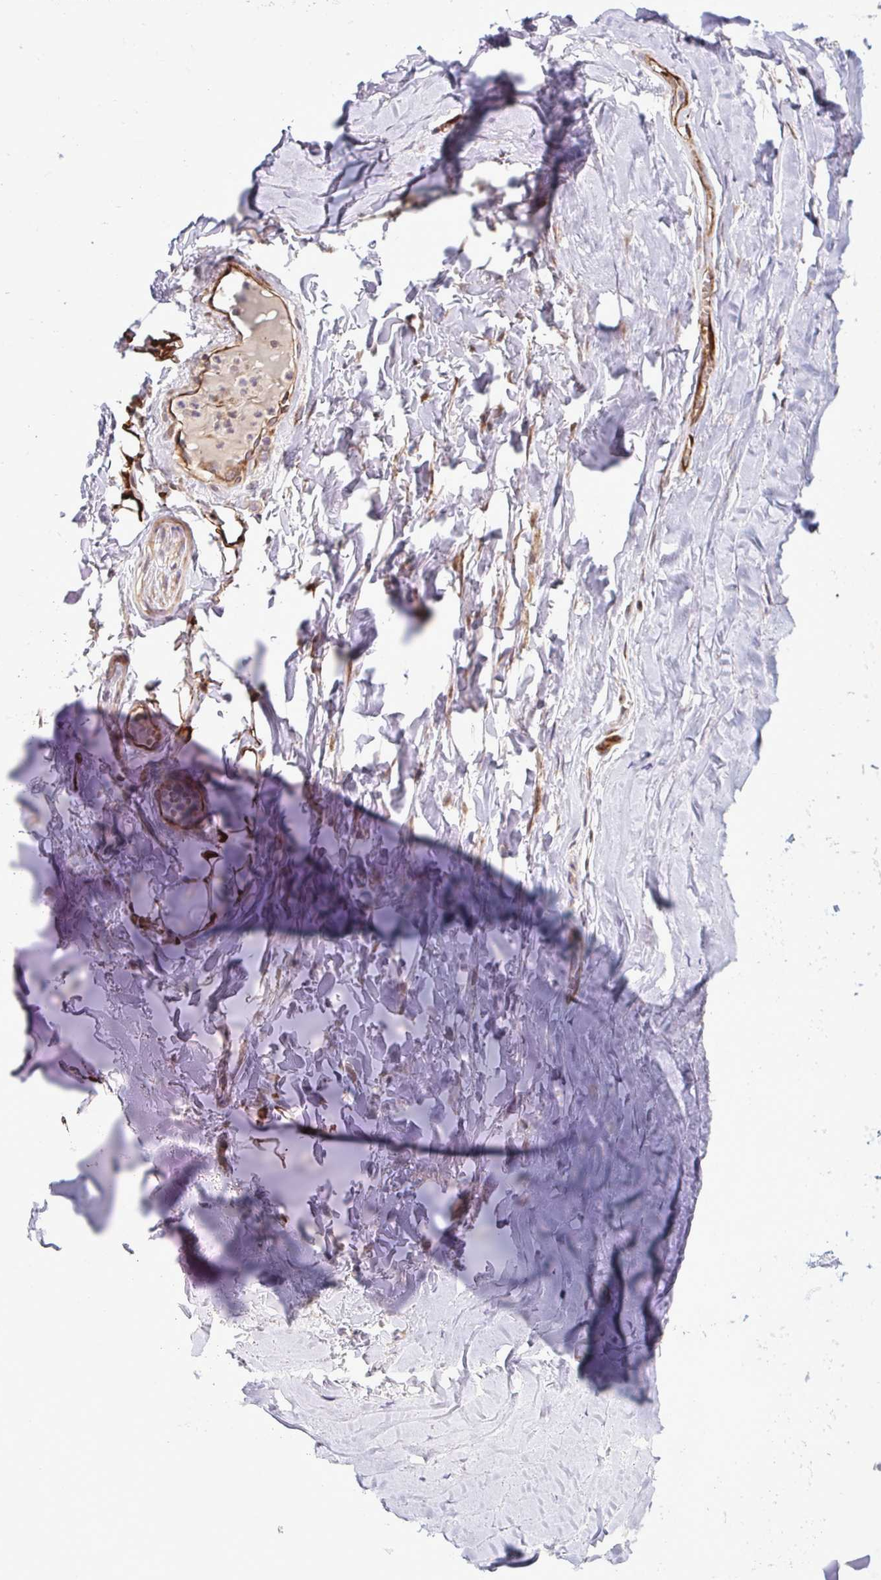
{"staining": {"intensity": "strong", "quantity": ">75%", "location": "cytoplasmic/membranous"}, "tissue": "adipose tissue", "cell_type": "Adipocytes", "image_type": "normal", "snomed": [{"axis": "morphology", "description": "Normal tissue, NOS"}, {"axis": "topography", "description": "Cartilage tissue"}, {"axis": "topography", "description": "Nasopharynx"}, {"axis": "topography", "description": "Thyroid gland"}], "caption": "The image demonstrates immunohistochemical staining of benign adipose tissue. There is strong cytoplasmic/membranous positivity is present in about >75% of adipocytes. The staining was performed using DAB to visualize the protein expression in brown, while the nuclei were stained in blue with hematoxylin (Magnification: 20x).", "gene": "ZSCAN9", "patient": {"sex": "male", "age": 63}}